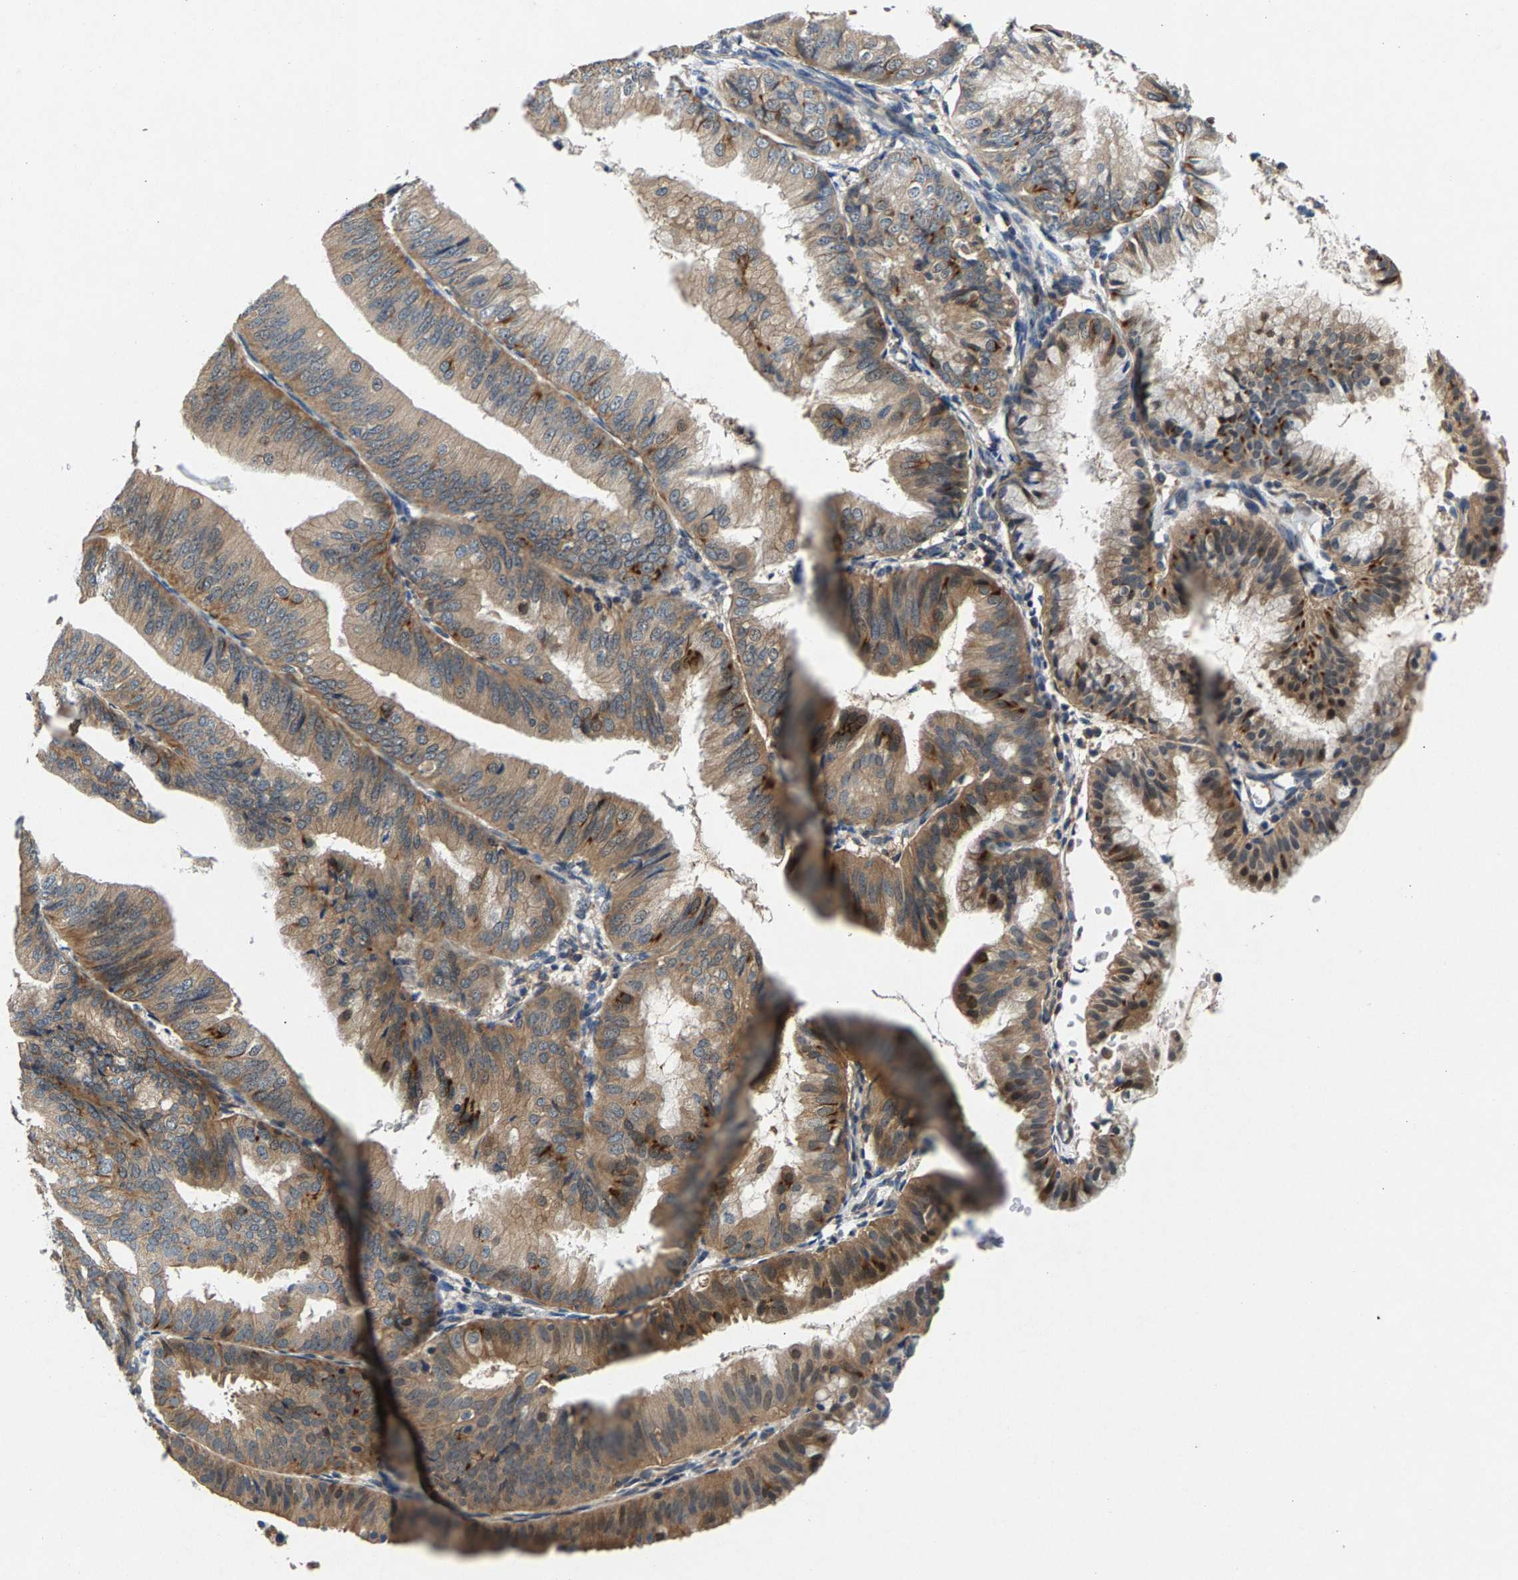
{"staining": {"intensity": "moderate", "quantity": ">75%", "location": "cytoplasmic/membranous"}, "tissue": "endometrial cancer", "cell_type": "Tumor cells", "image_type": "cancer", "snomed": [{"axis": "morphology", "description": "Adenocarcinoma, NOS"}, {"axis": "topography", "description": "Endometrium"}], "caption": "The immunohistochemical stain shows moderate cytoplasmic/membranous positivity in tumor cells of endometrial adenocarcinoma tissue.", "gene": "NT5C", "patient": {"sex": "female", "age": 63}}